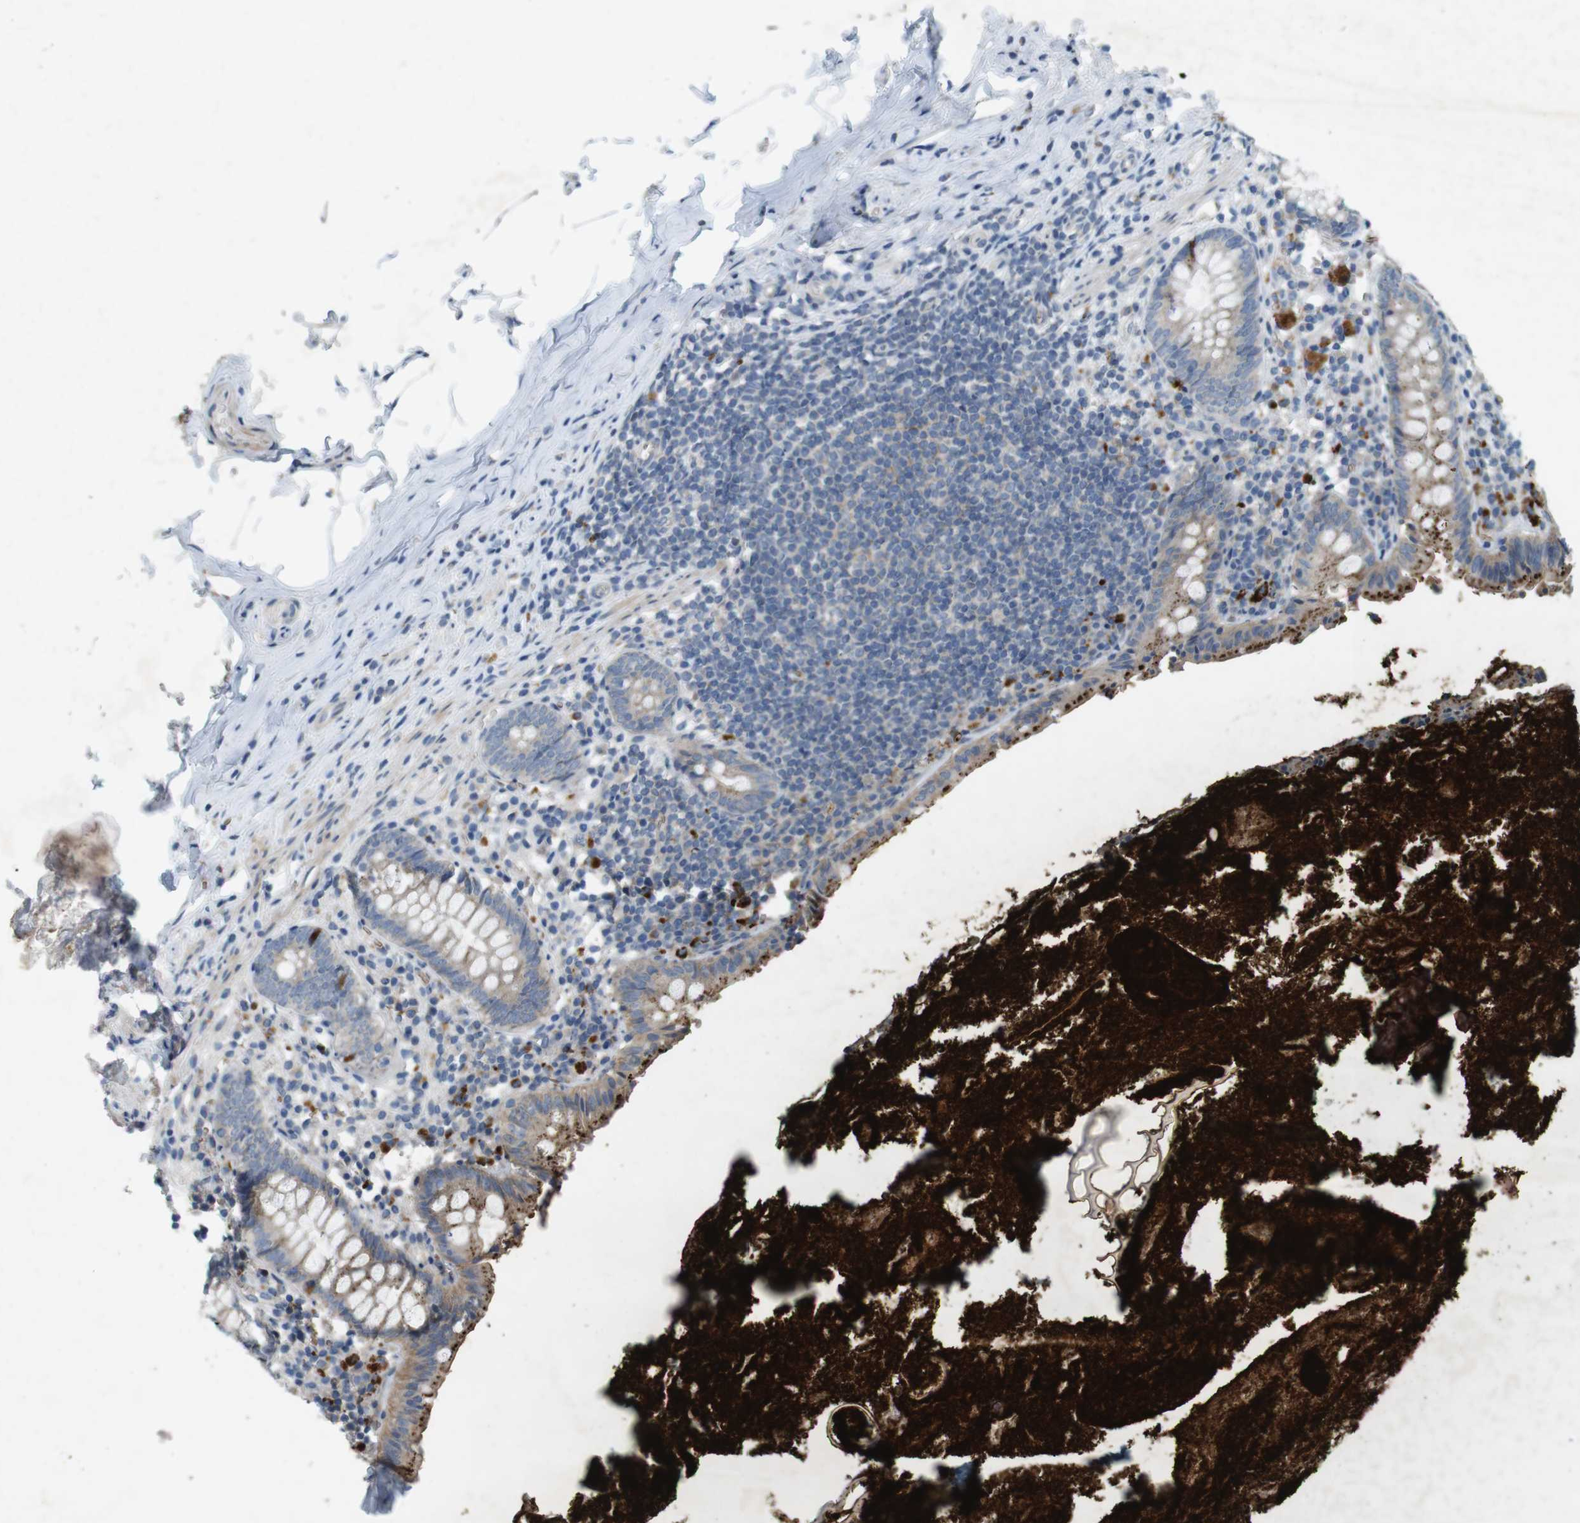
{"staining": {"intensity": "weak", "quantity": ">75%", "location": "cytoplasmic/membranous"}, "tissue": "appendix", "cell_type": "Glandular cells", "image_type": "normal", "snomed": [{"axis": "morphology", "description": "Normal tissue, NOS"}, {"axis": "topography", "description": "Appendix"}], "caption": "A photomicrograph showing weak cytoplasmic/membranous staining in approximately >75% of glandular cells in unremarkable appendix, as visualized by brown immunohistochemical staining.", "gene": "TYW1", "patient": {"sex": "male", "age": 52}}